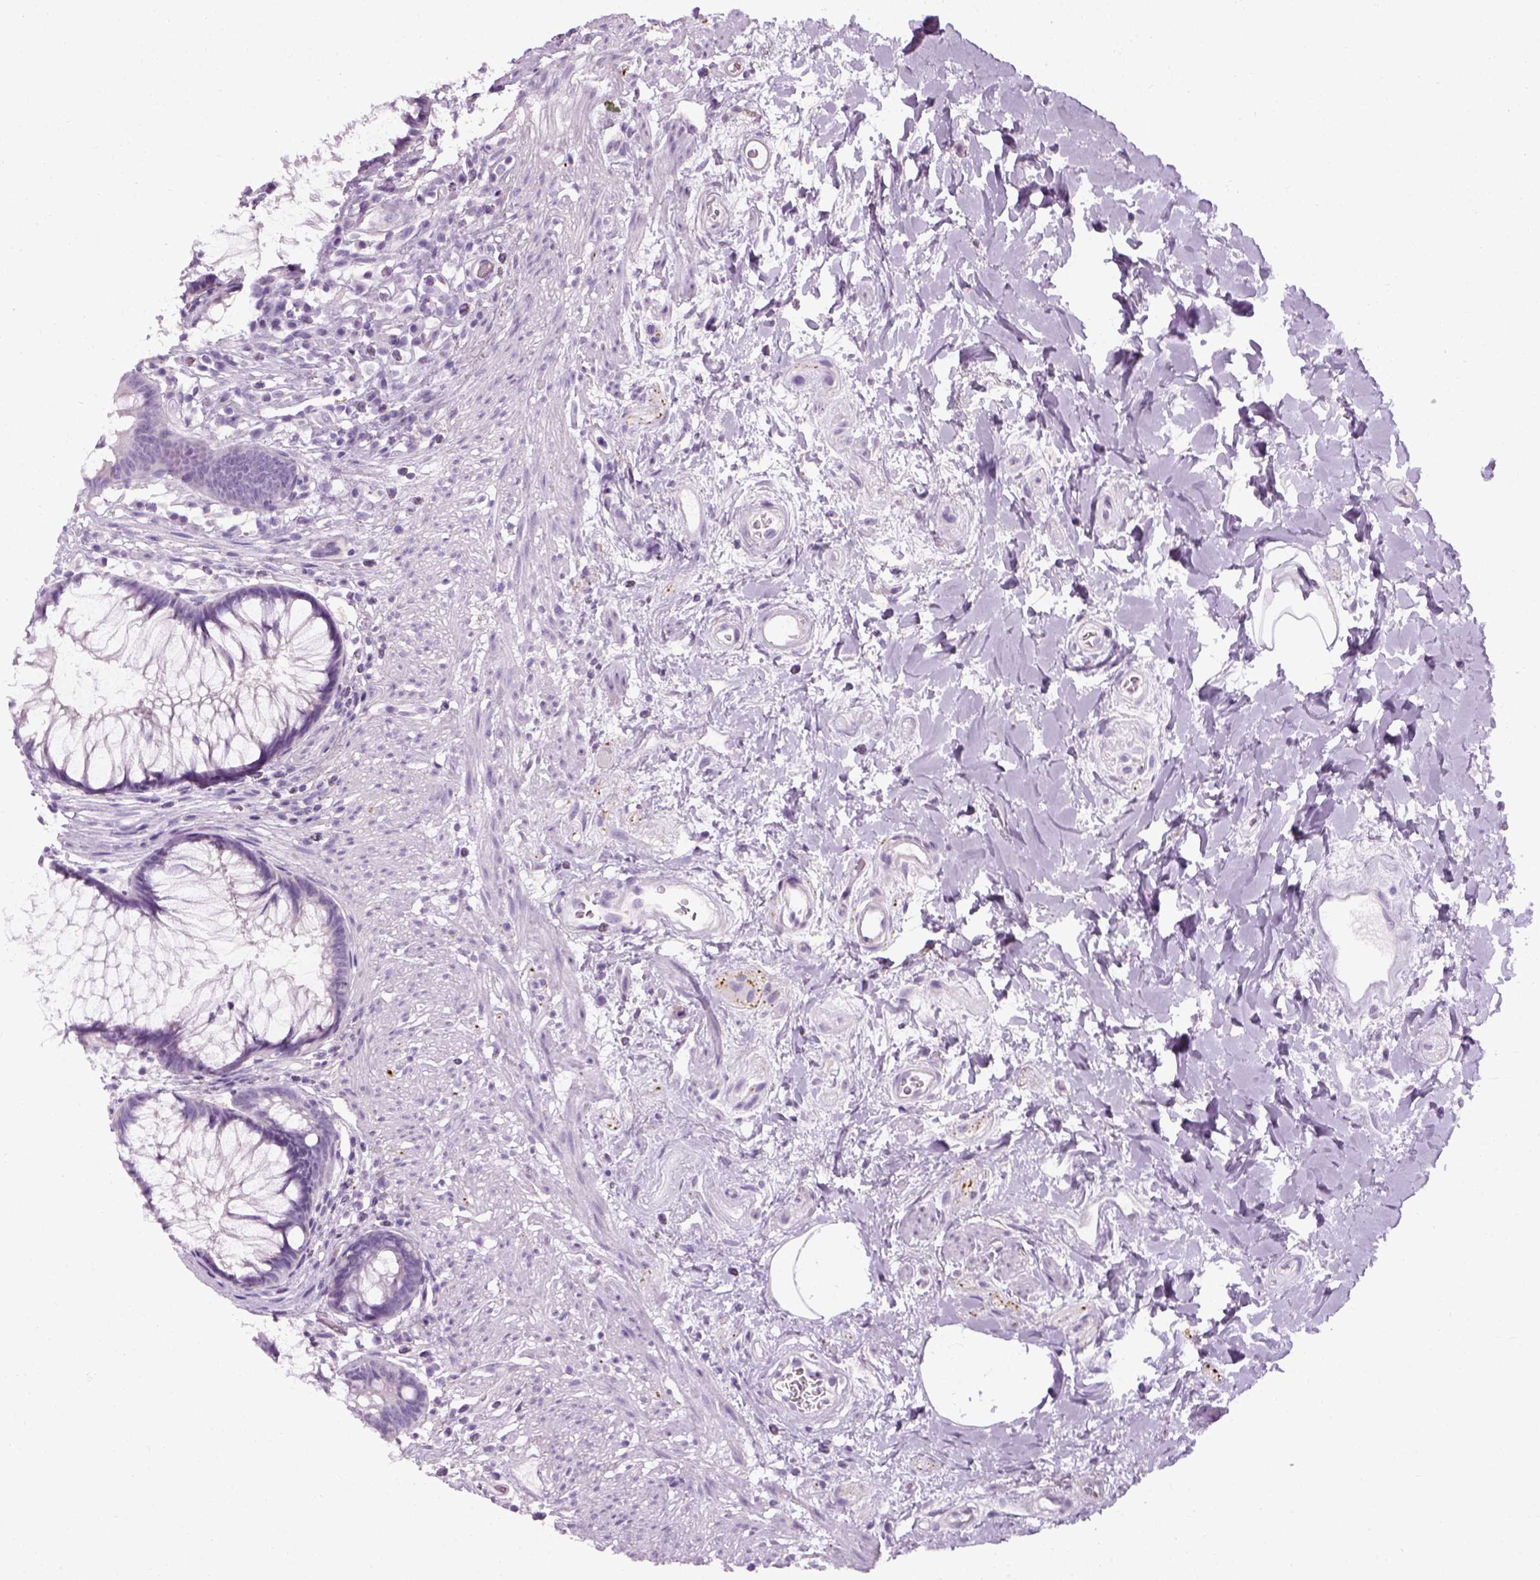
{"staining": {"intensity": "negative", "quantity": "none", "location": "none"}, "tissue": "rectum", "cell_type": "Glandular cells", "image_type": "normal", "snomed": [{"axis": "morphology", "description": "Normal tissue, NOS"}, {"axis": "topography", "description": "Smooth muscle"}, {"axis": "topography", "description": "Rectum"}], "caption": "High magnification brightfield microscopy of normal rectum stained with DAB (3,3'-diaminobenzidine) (brown) and counterstained with hematoxylin (blue): glandular cells show no significant positivity.", "gene": "TH", "patient": {"sex": "male", "age": 53}}